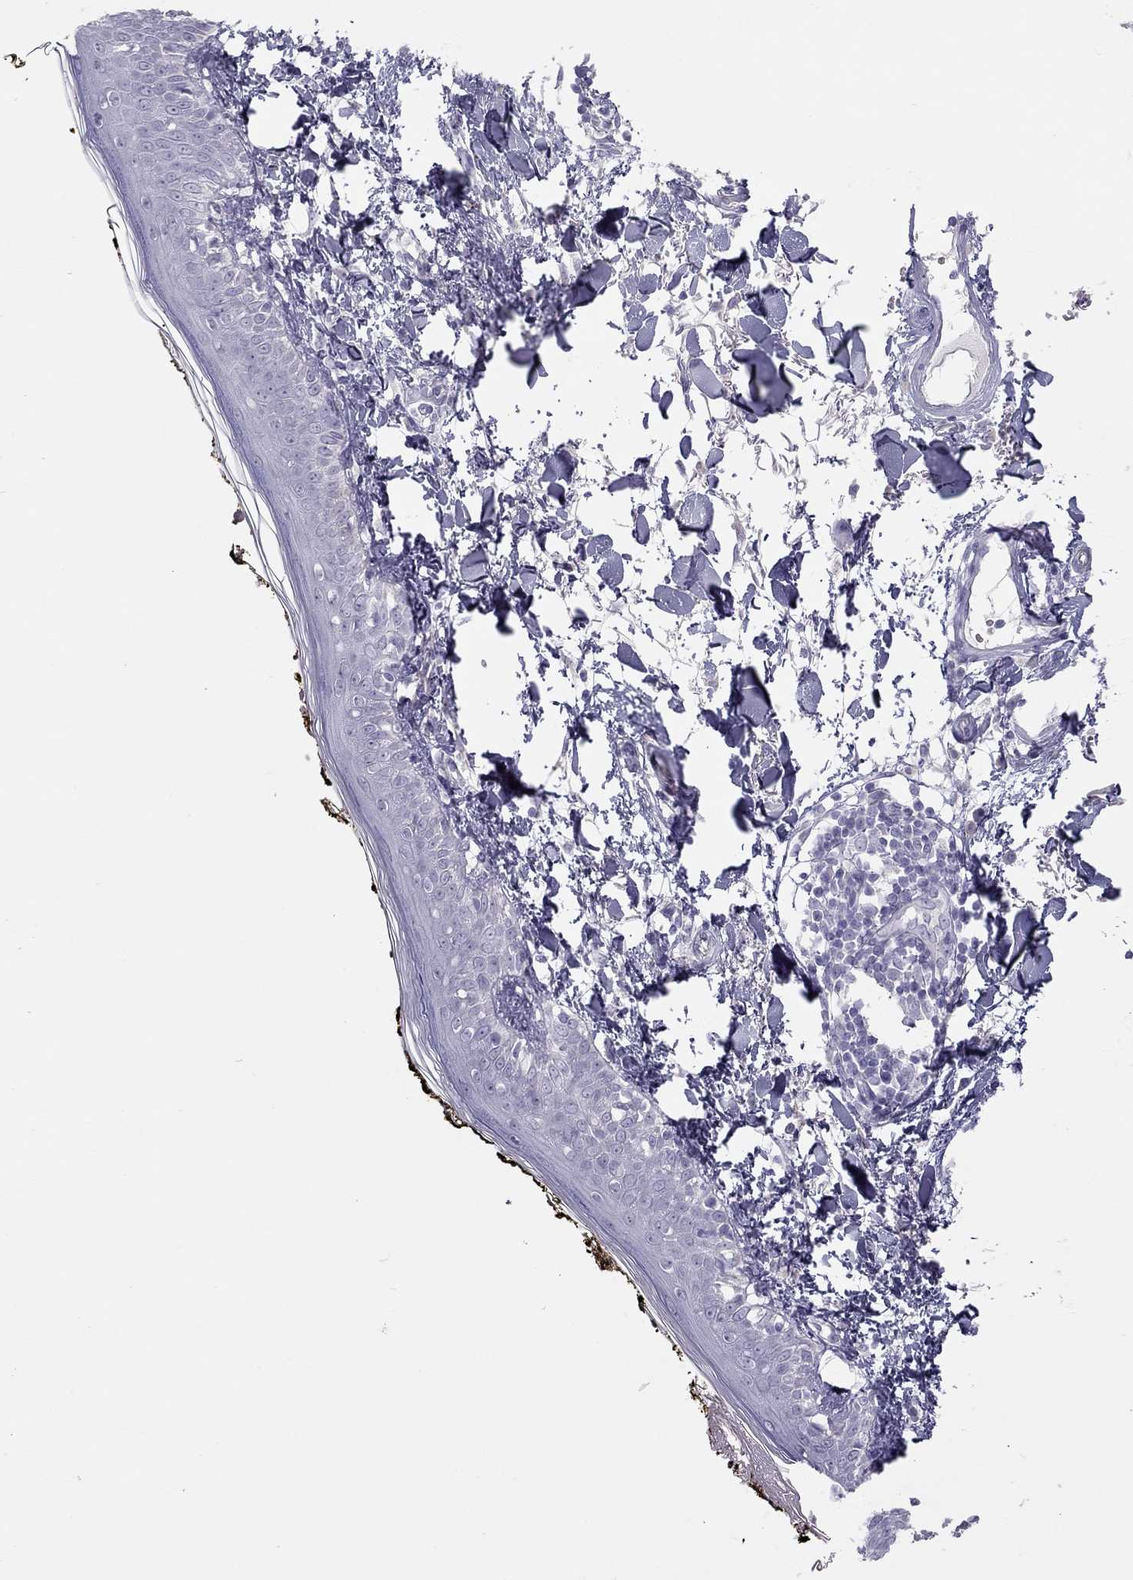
{"staining": {"intensity": "negative", "quantity": "none", "location": "none"}, "tissue": "skin", "cell_type": "Fibroblasts", "image_type": "normal", "snomed": [{"axis": "morphology", "description": "Normal tissue, NOS"}, {"axis": "topography", "description": "Skin"}], "caption": "Immunohistochemistry of normal skin shows no positivity in fibroblasts.", "gene": "SPATA12", "patient": {"sex": "male", "age": 76}}